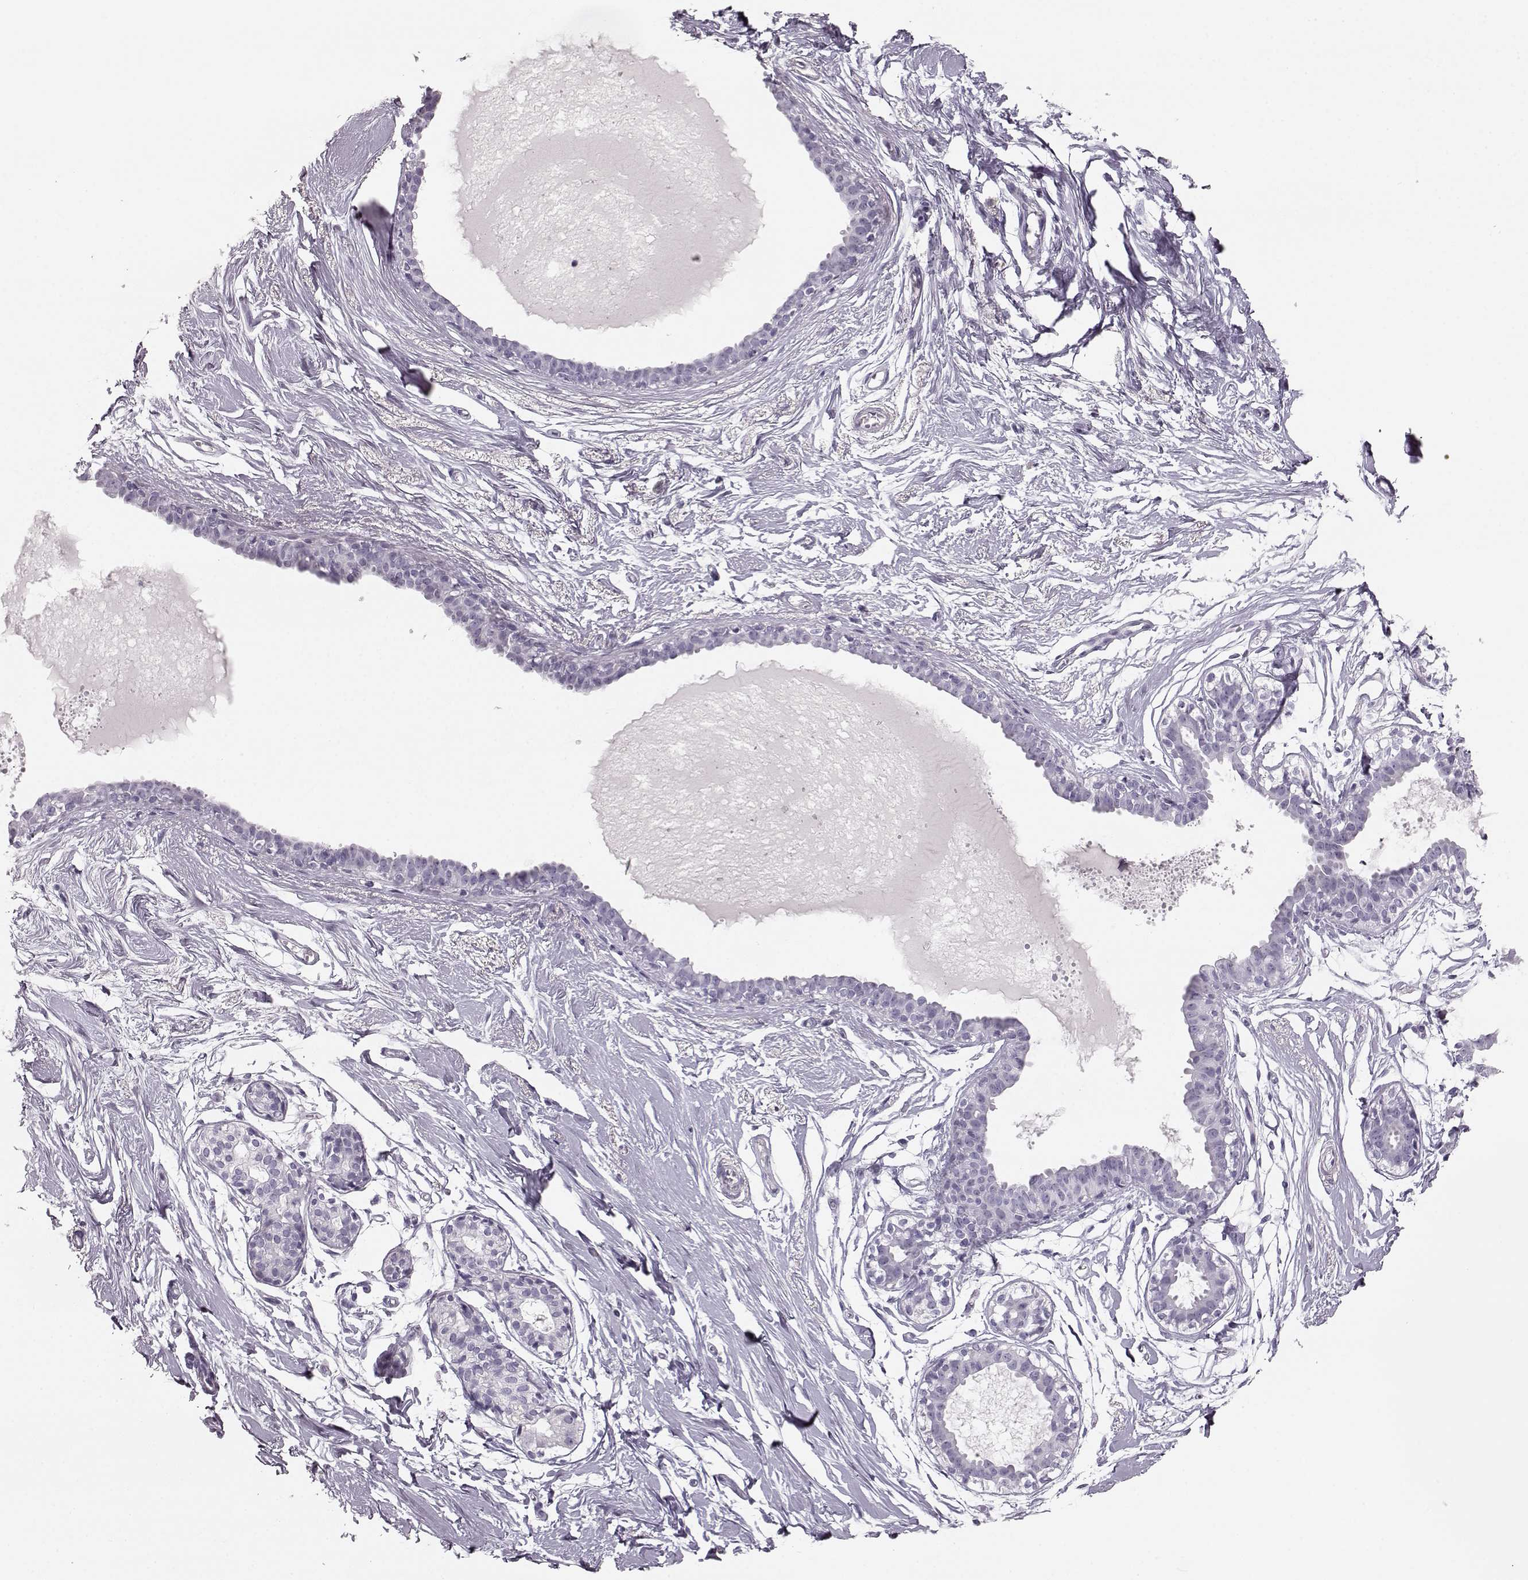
{"staining": {"intensity": "negative", "quantity": "none", "location": "none"}, "tissue": "breast", "cell_type": "Adipocytes", "image_type": "normal", "snomed": [{"axis": "morphology", "description": "Normal tissue, NOS"}, {"axis": "topography", "description": "Breast"}], "caption": "This is a histopathology image of immunohistochemistry (IHC) staining of normal breast, which shows no expression in adipocytes.", "gene": "BFSP2", "patient": {"sex": "female", "age": 49}}